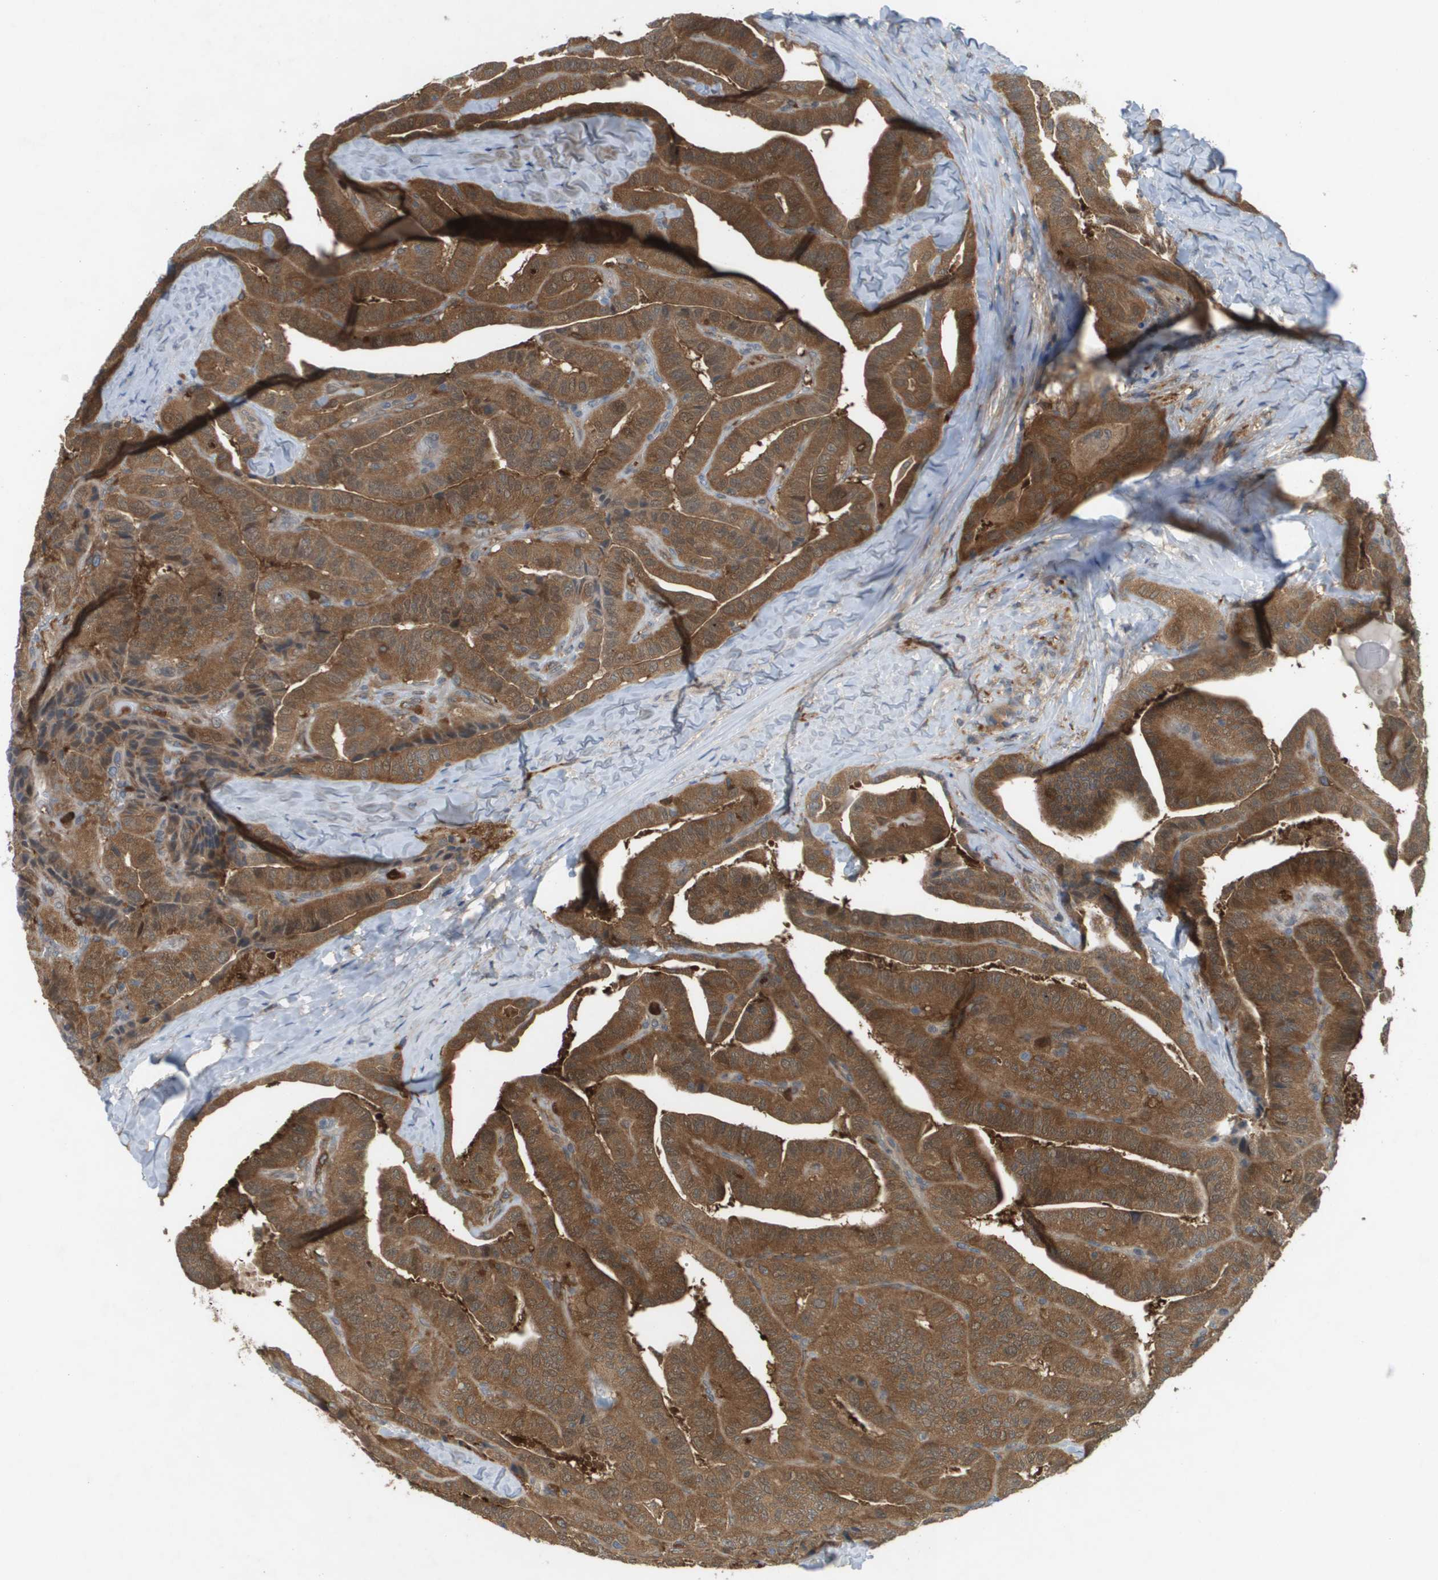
{"staining": {"intensity": "moderate", "quantity": ">75%", "location": "cytoplasmic/membranous,nuclear"}, "tissue": "thyroid cancer", "cell_type": "Tumor cells", "image_type": "cancer", "snomed": [{"axis": "morphology", "description": "Papillary adenocarcinoma, NOS"}, {"axis": "topography", "description": "Thyroid gland"}], "caption": "Thyroid cancer was stained to show a protein in brown. There is medium levels of moderate cytoplasmic/membranous and nuclear staining in approximately >75% of tumor cells.", "gene": "PALD1", "patient": {"sex": "male", "age": 77}}